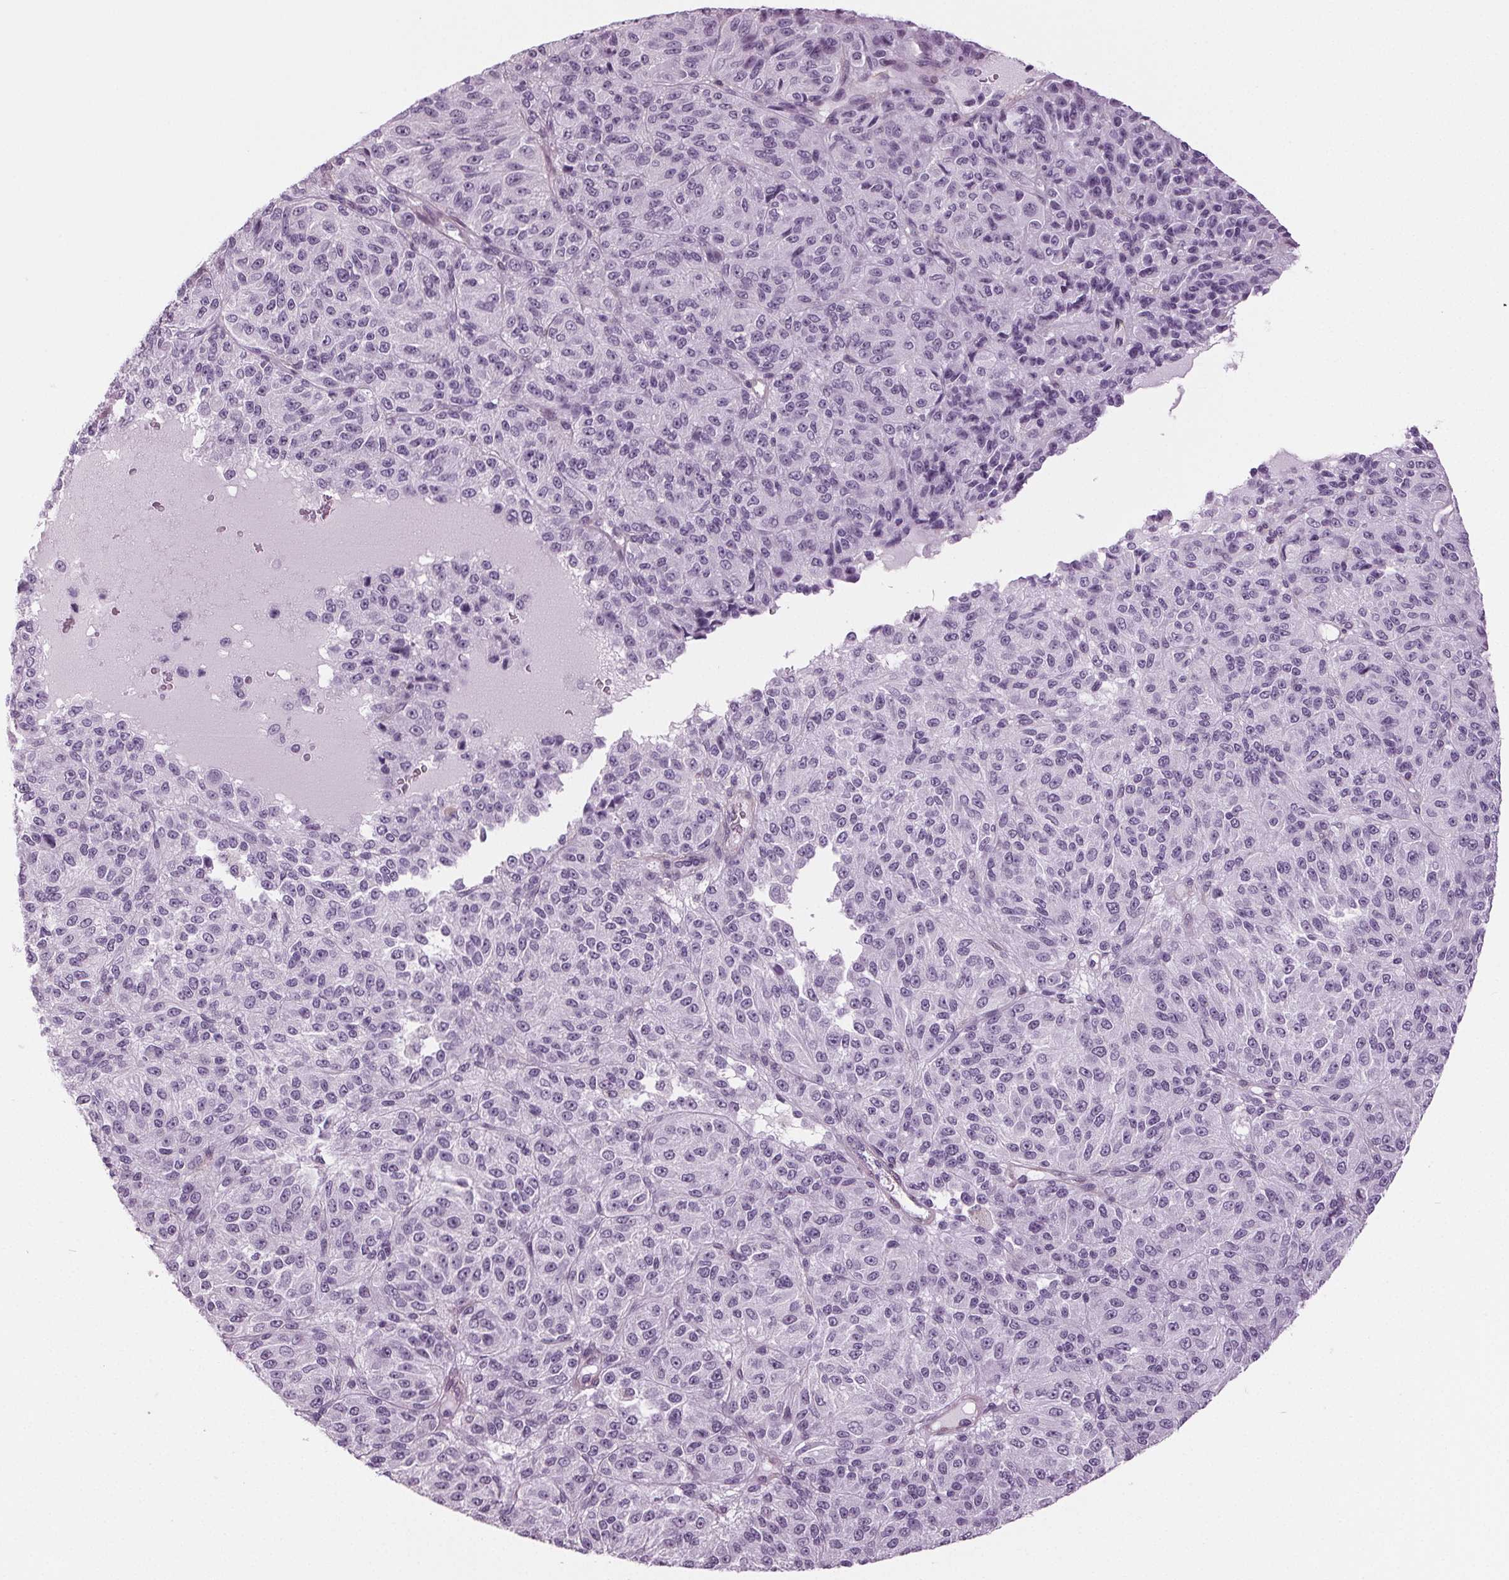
{"staining": {"intensity": "negative", "quantity": "none", "location": "none"}, "tissue": "melanoma", "cell_type": "Tumor cells", "image_type": "cancer", "snomed": [{"axis": "morphology", "description": "Malignant melanoma, Metastatic site"}, {"axis": "topography", "description": "Brain"}], "caption": "This is an immunohistochemistry photomicrograph of melanoma. There is no staining in tumor cells.", "gene": "BHLHE22", "patient": {"sex": "female", "age": 56}}